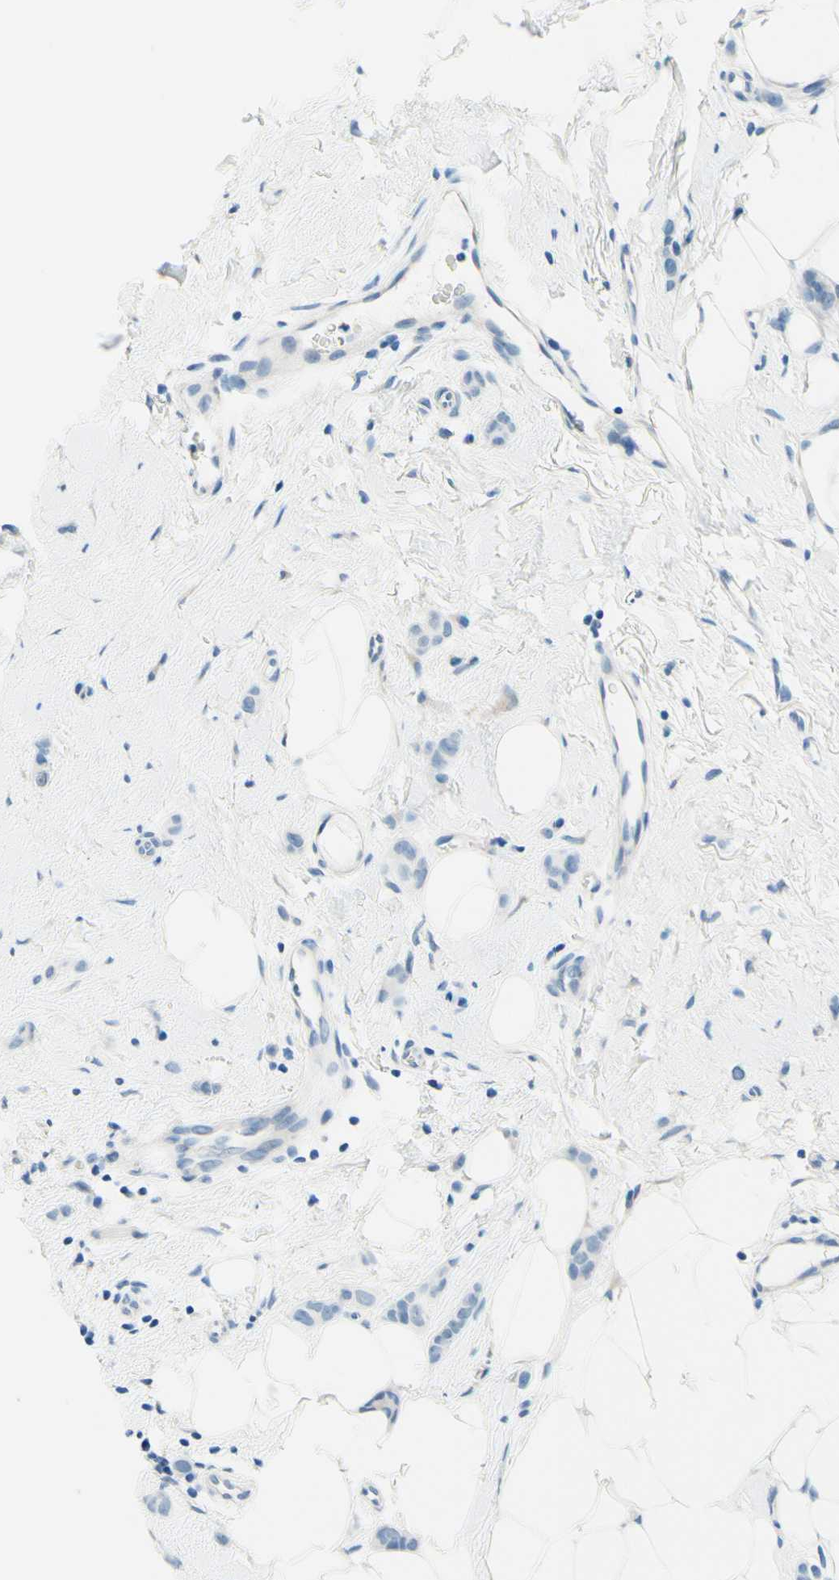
{"staining": {"intensity": "negative", "quantity": "none", "location": "none"}, "tissue": "breast cancer", "cell_type": "Tumor cells", "image_type": "cancer", "snomed": [{"axis": "morphology", "description": "Lobular carcinoma"}, {"axis": "topography", "description": "Skin"}, {"axis": "topography", "description": "Breast"}], "caption": "IHC image of neoplastic tissue: lobular carcinoma (breast) stained with DAB (3,3'-diaminobenzidine) displays no significant protein positivity in tumor cells.", "gene": "PASD1", "patient": {"sex": "female", "age": 46}}